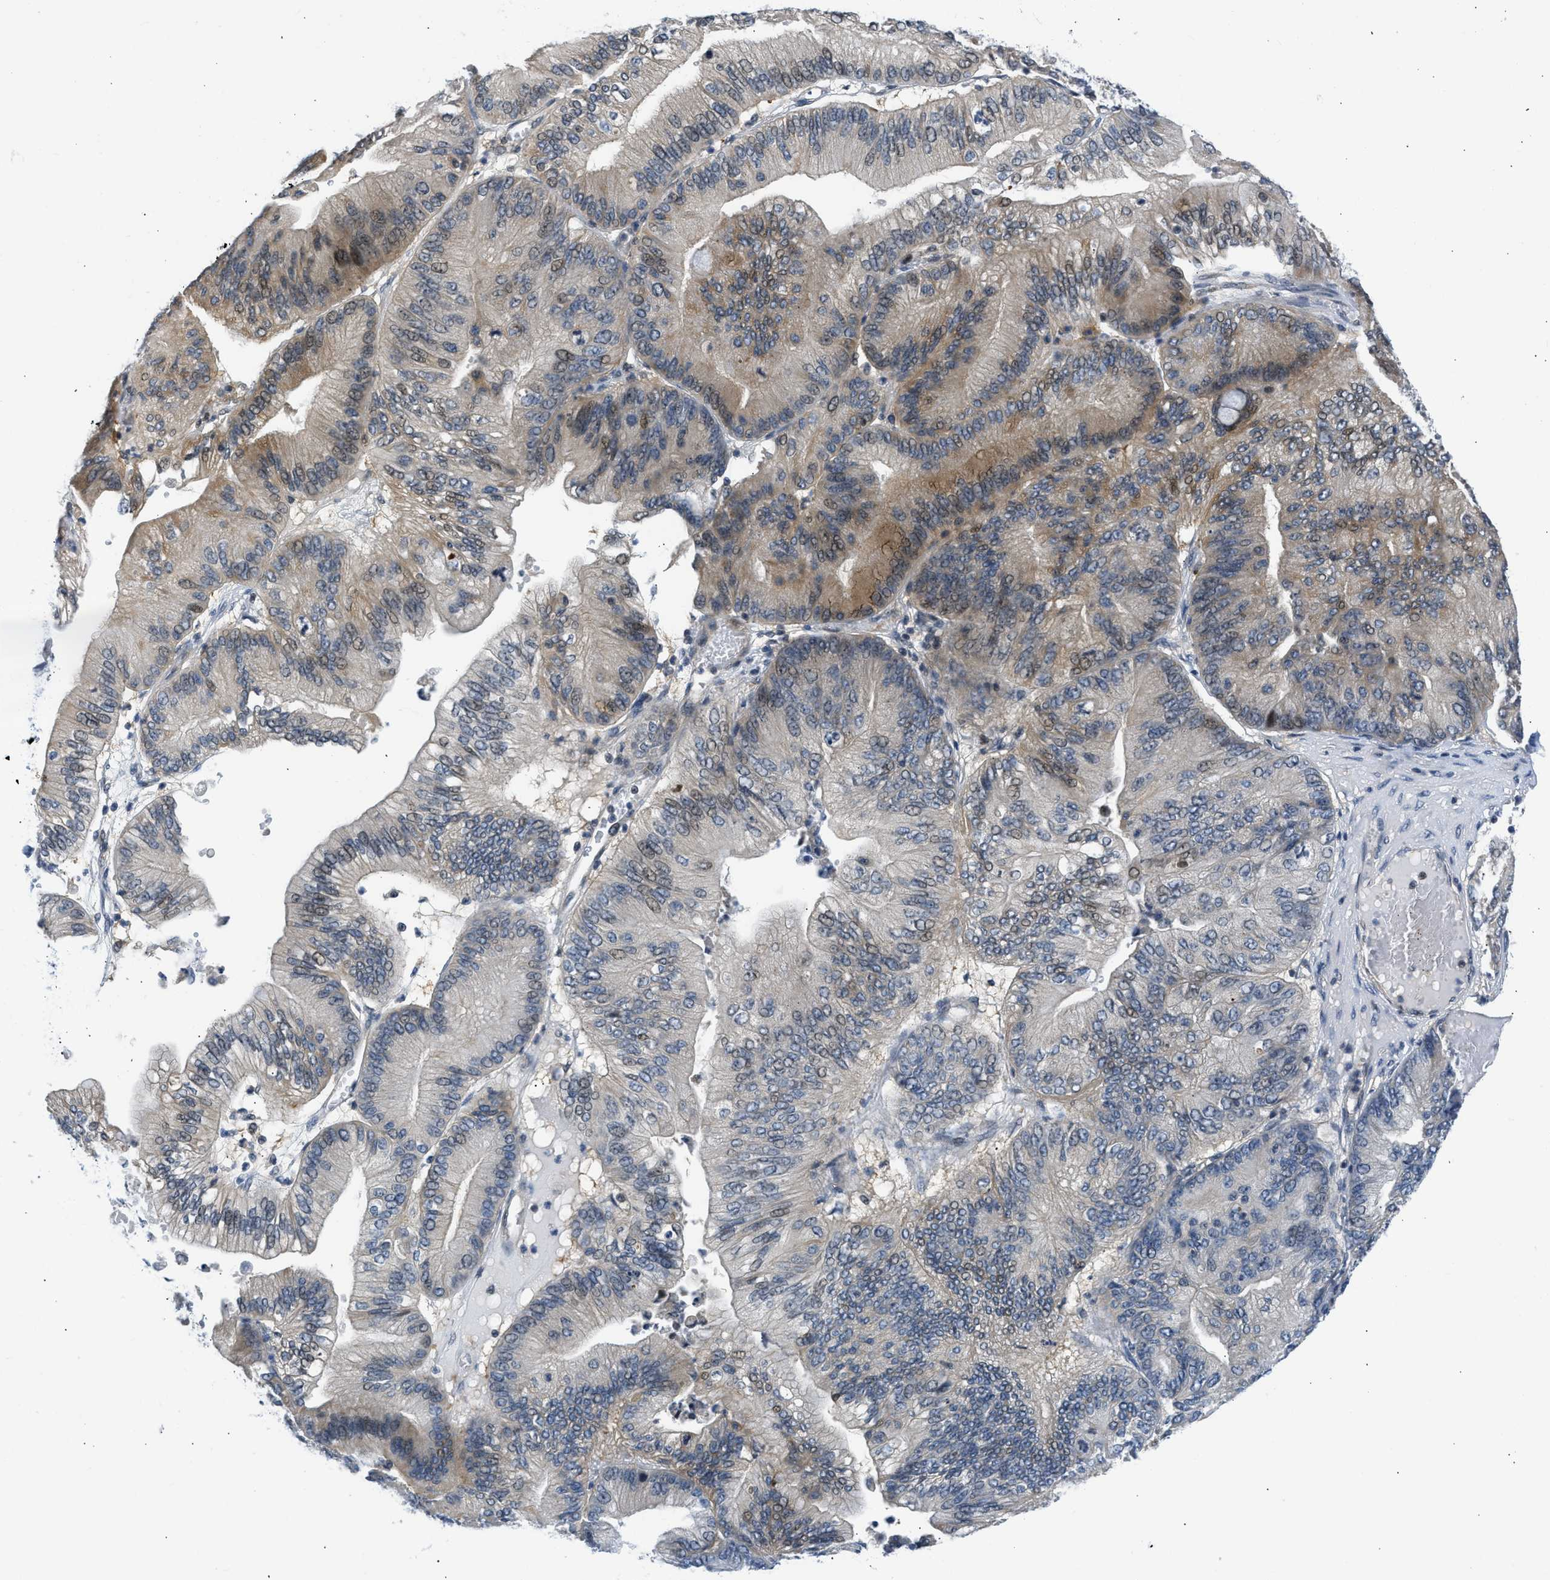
{"staining": {"intensity": "moderate", "quantity": "<25%", "location": "cytoplasmic/membranous,nuclear"}, "tissue": "ovarian cancer", "cell_type": "Tumor cells", "image_type": "cancer", "snomed": [{"axis": "morphology", "description": "Cystadenocarcinoma, mucinous, NOS"}, {"axis": "topography", "description": "Ovary"}], "caption": "Ovarian cancer tissue displays moderate cytoplasmic/membranous and nuclear positivity in about <25% of tumor cells, visualized by immunohistochemistry.", "gene": "OLIG3", "patient": {"sex": "female", "age": 61}}